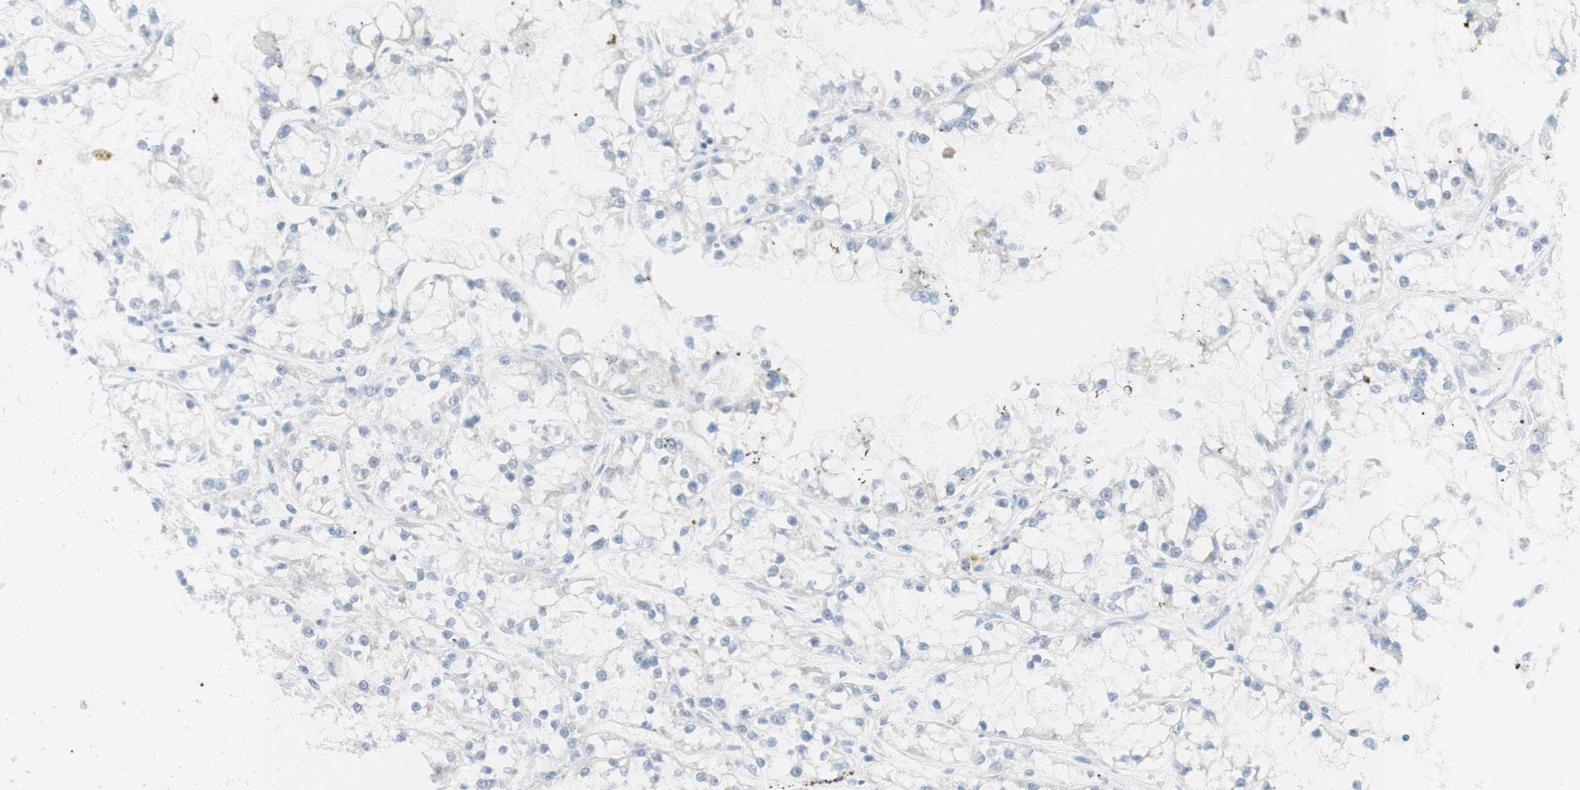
{"staining": {"intensity": "negative", "quantity": "none", "location": "none"}, "tissue": "renal cancer", "cell_type": "Tumor cells", "image_type": "cancer", "snomed": [{"axis": "morphology", "description": "Adenocarcinoma, NOS"}, {"axis": "topography", "description": "Kidney"}], "caption": "An immunohistochemistry (IHC) photomicrograph of adenocarcinoma (renal) is shown. There is no staining in tumor cells of adenocarcinoma (renal). Brightfield microscopy of immunohistochemistry (IHC) stained with DAB (brown) and hematoxylin (blue), captured at high magnification.", "gene": "POU2AF1", "patient": {"sex": "female", "age": 52}}